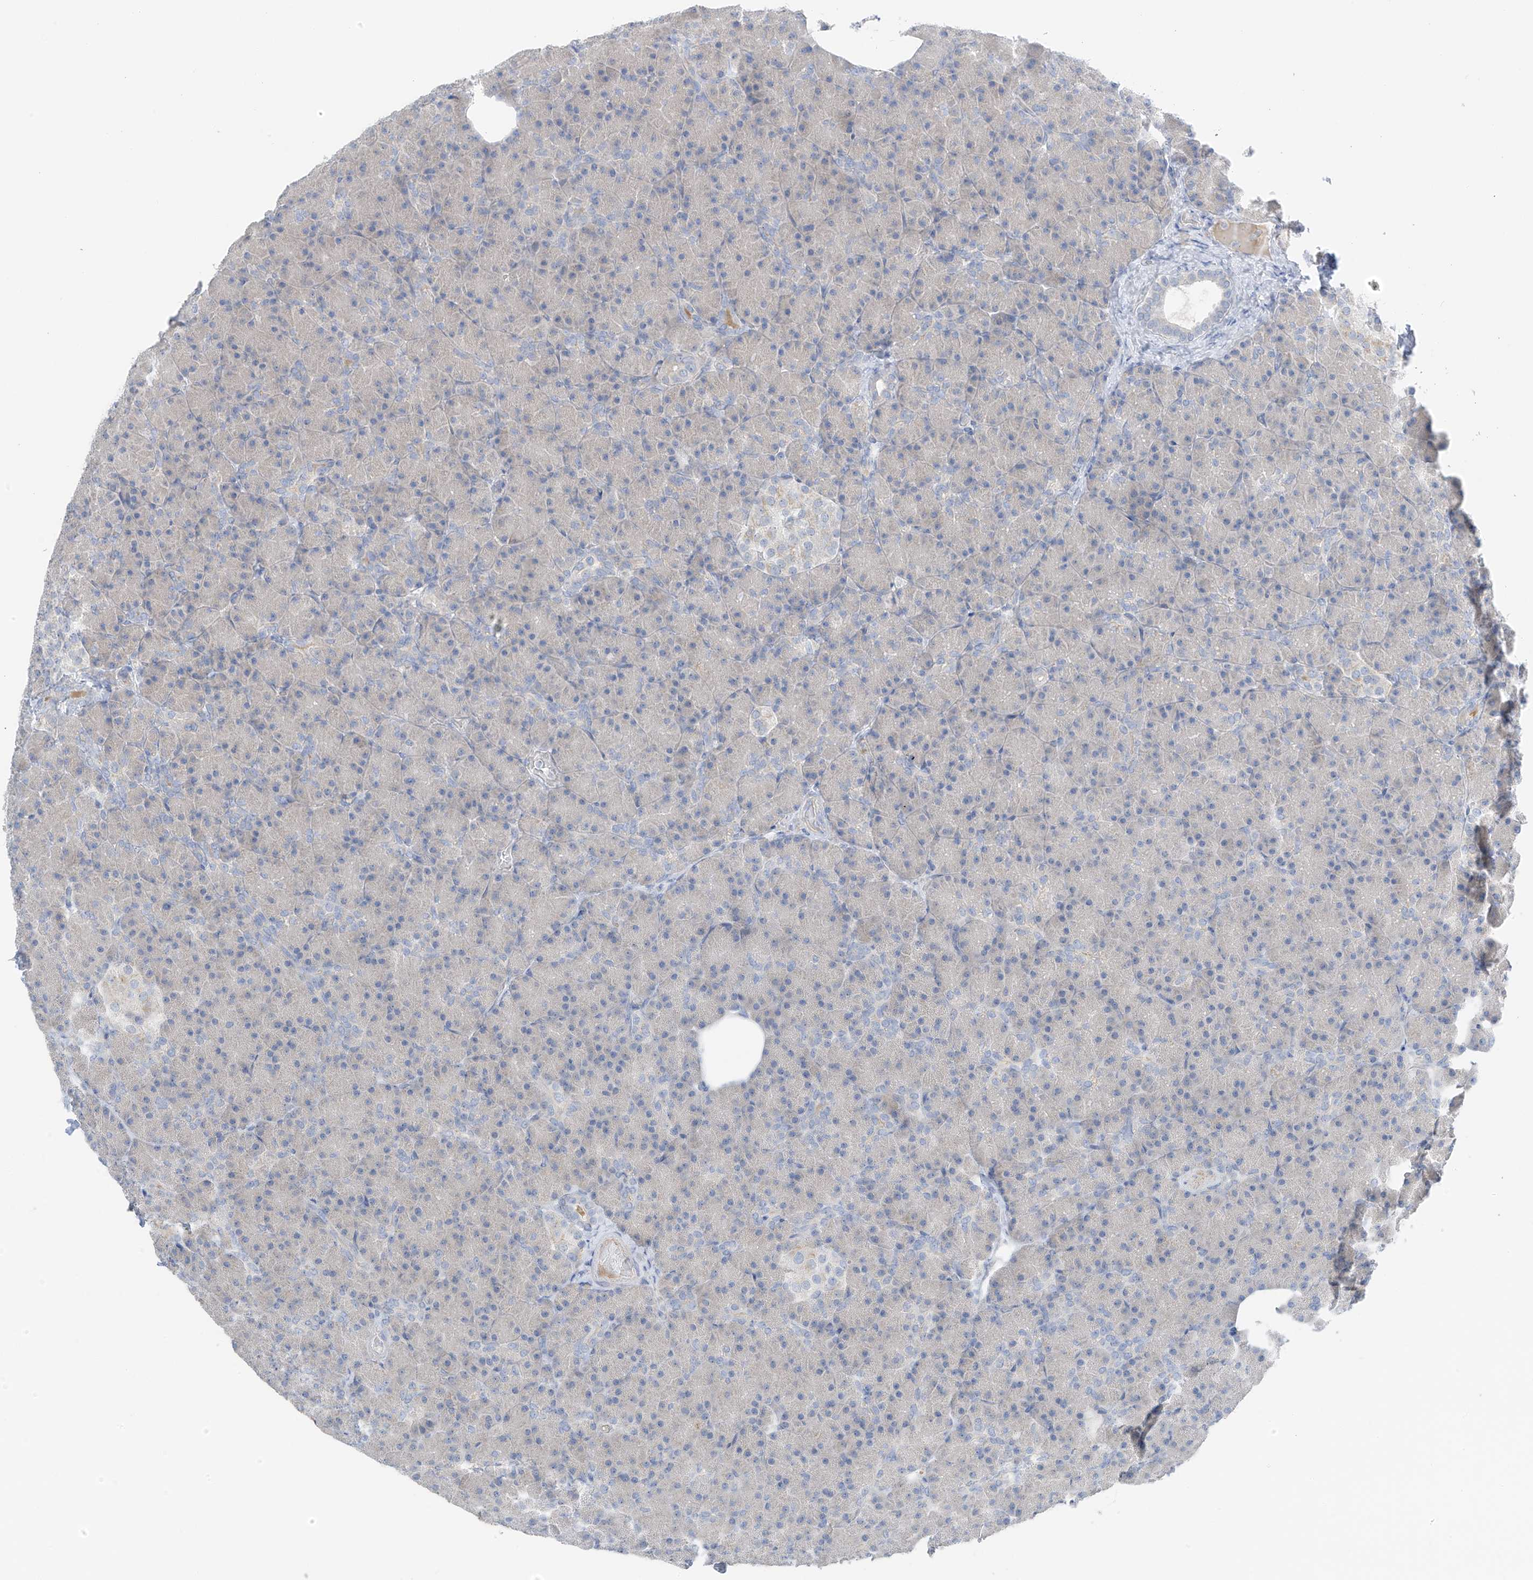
{"staining": {"intensity": "weak", "quantity": "25%-75%", "location": "cytoplasmic/membranous"}, "tissue": "pancreas", "cell_type": "Exocrine glandular cells", "image_type": "normal", "snomed": [{"axis": "morphology", "description": "Normal tissue, NOS"}, {"axis": "topography", "description": "Pancreas"}], "caption": "Protein expression analysis of normal human pancreas reveals weak cytoplasmic/membranous positivity in approximately 25%-75% of exocrine glandular cells.", "gene": "NALCN", "patient": {"sex": "female", "age": 43}}